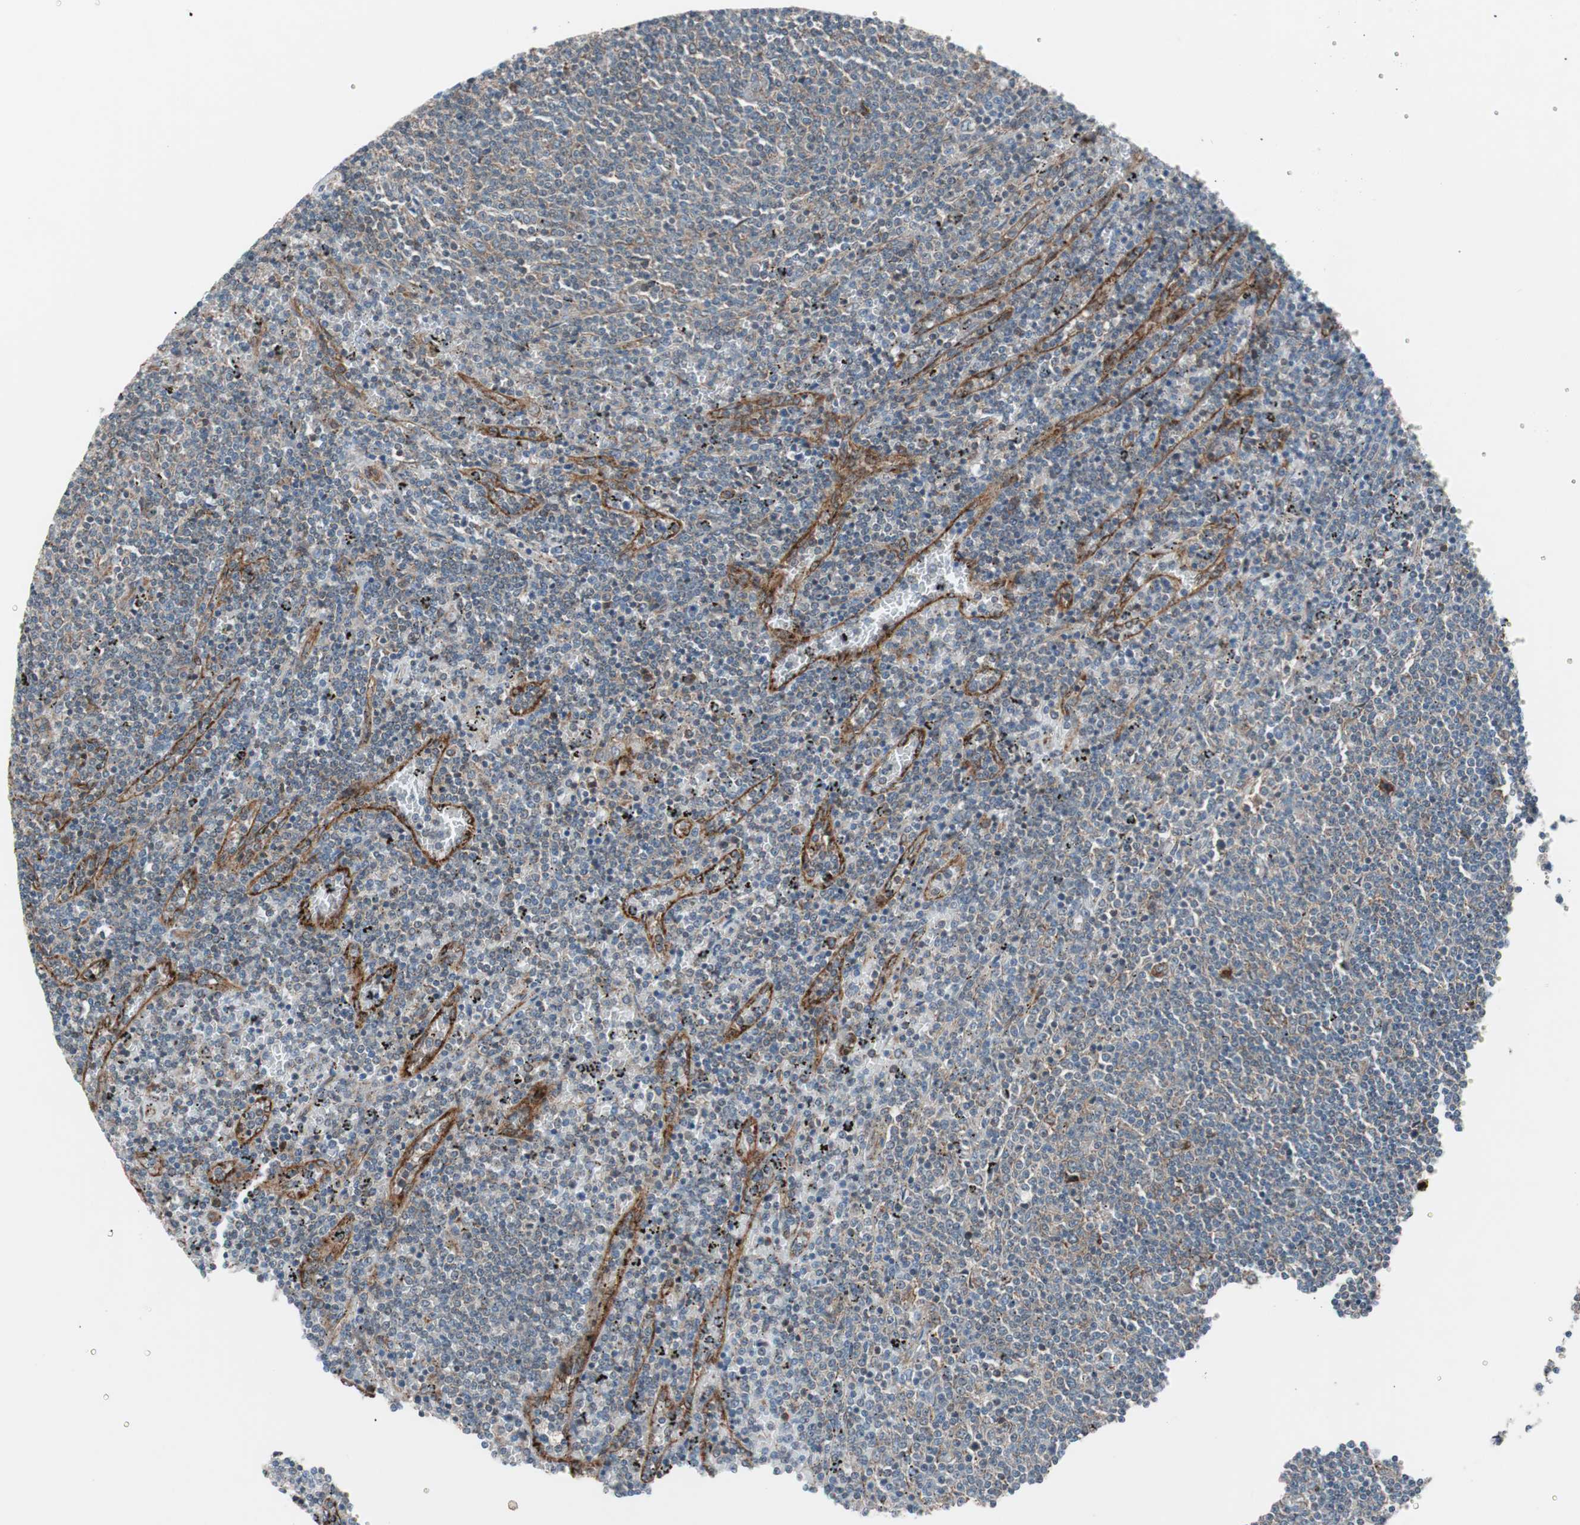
{"staining": {"intensity": "negative", "quantity": "none", "location": "none"}, "tissue": "lymphoma", "cell_type": "Tumor cells", "image_type": "cancer", "snomed": [{"axis": "morphology", "description": "Malignant lymphoma, non-Hodgkin's type, Low grade"}, {"axis": "topography", "description": "Spleen"}], "caption": "This is an immunohistochemistry (IHC) photomicrograph of human lymphoma. There is no positivity in tumor cells.", "gene": "CCL14", "patient": {"sex": "female", "age": 50}}